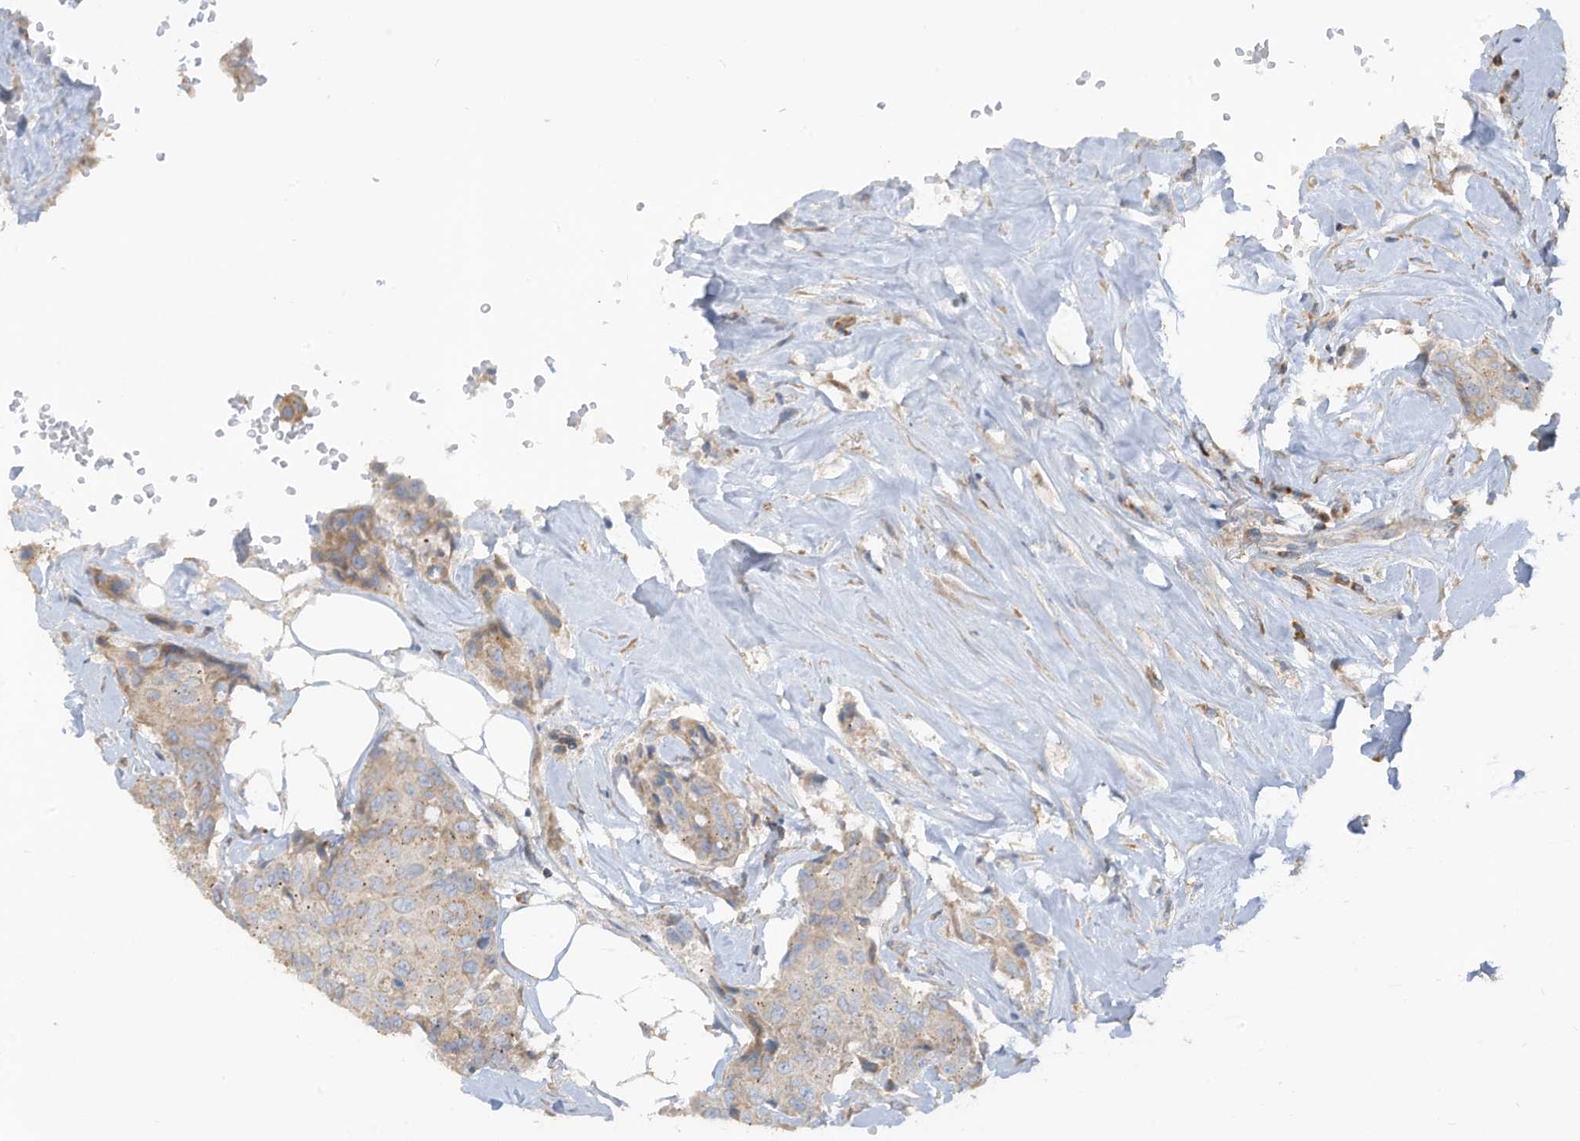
{"staining": {"intensity": "weak", "quantity": ">75%", "location": "cytoplasmic/membranous"}, "tissue": "breast cancer", "cell_type": "Tumor cells", "image_type": "cancer", "snomed": [{"axis": "morphology", "description": "Duct carcinoma"}, {"axis": "topography", "description": "Breast"}], "caption": "IHC image of neoplastic tissue: human invasive ductal carcinoma (breast) stained using immunohistochemistry (IHC) demonstrates low levels of weak protein expression localized specifically in the cytoplasmic/membranous of tumor cells, appearing as a cytoplasmic/membranous brown color.", "gene": "GTPBP2", "patient": {"sex": "female", "age": 80}}